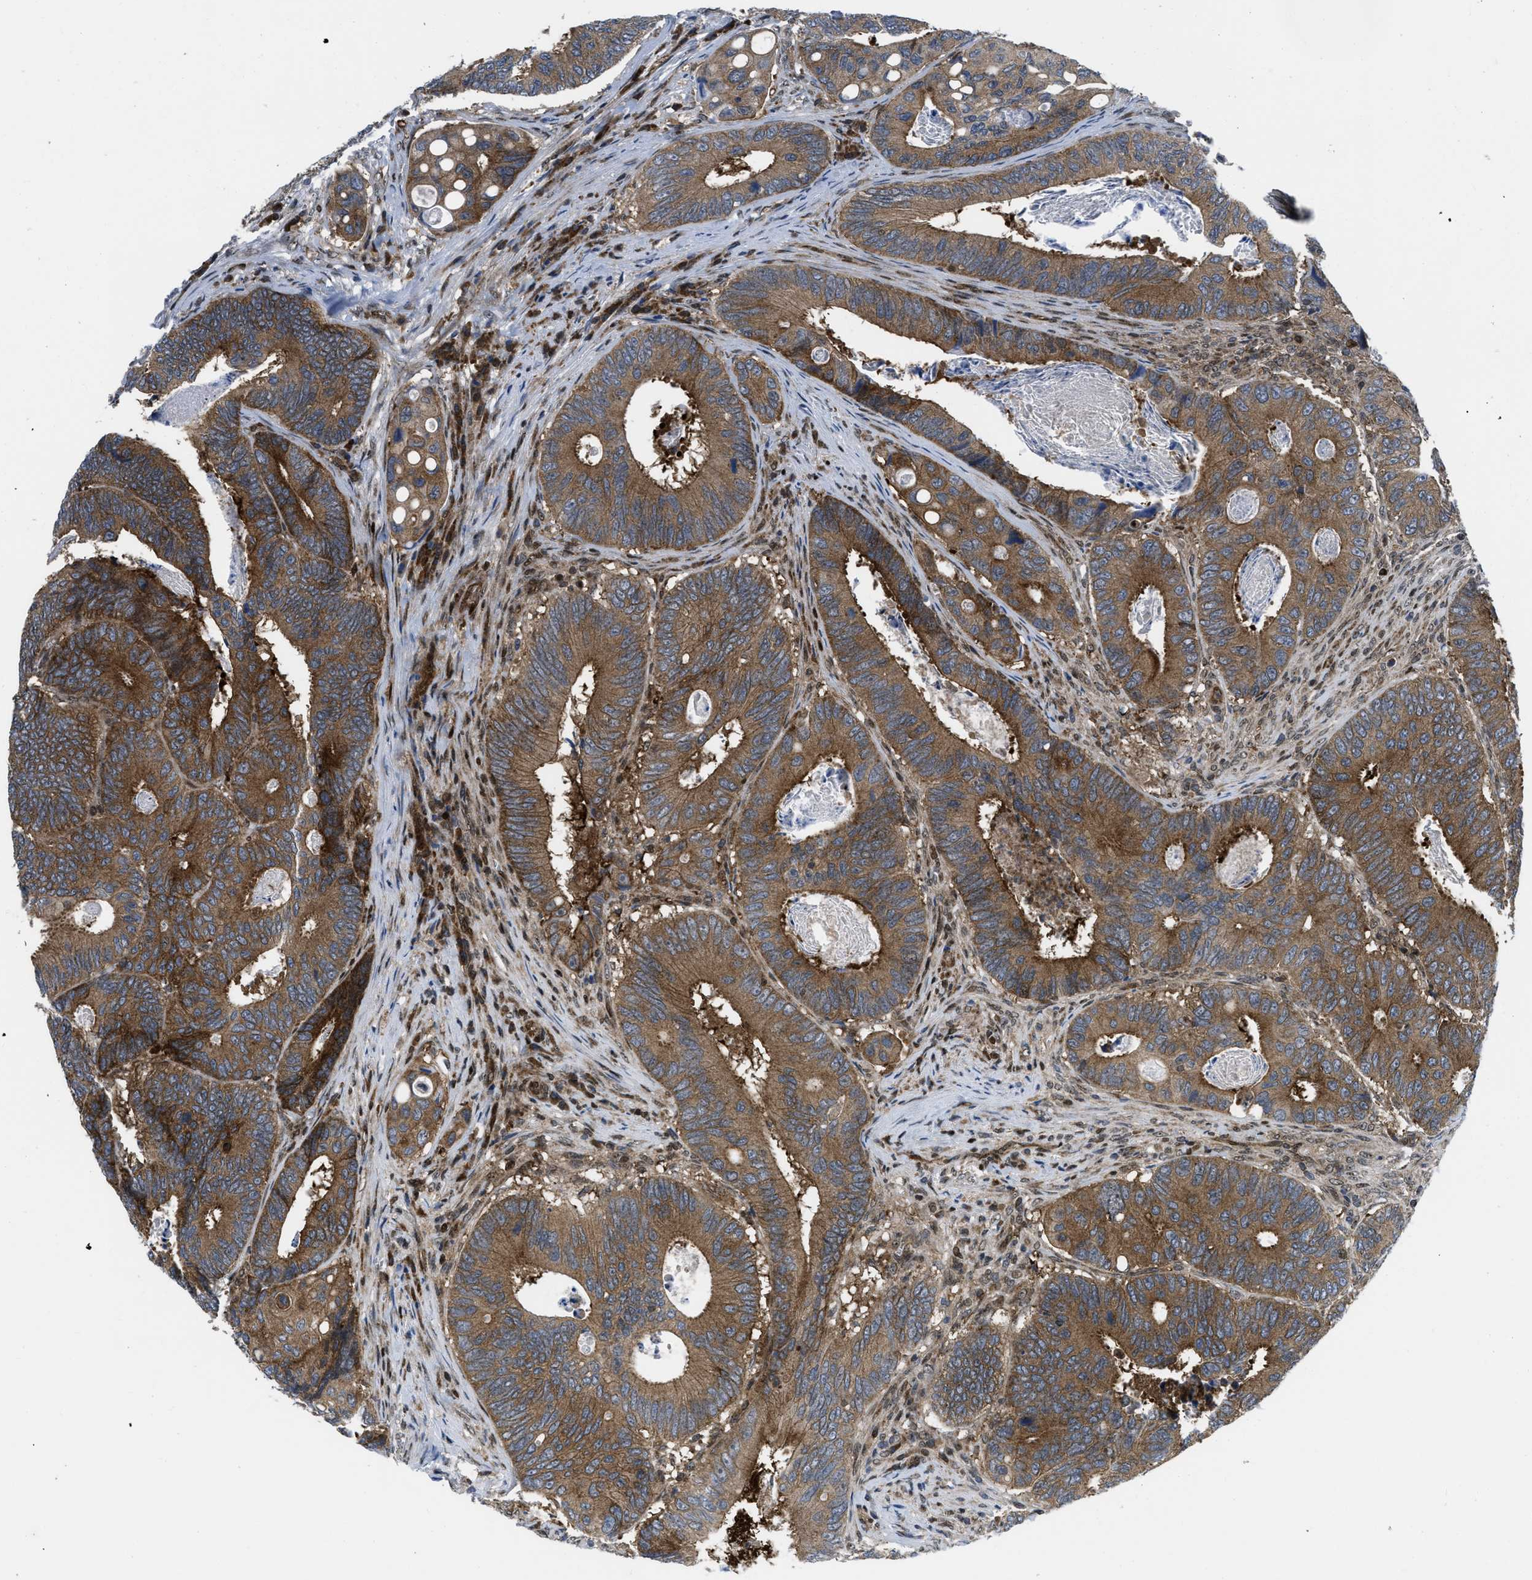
{"staining": {"intensity": "moderate", "quantity": ">75%", "location": "cytoplasmic/membranous"}, "tissue": "colorectal cancer", "cell_type": "Tumor cells", "image_type": "cancer", "snomed": [{"axis": "morphology", "description": "Inflammation, NOS"}, {"axis": "morphology", "description": "Adenocarcinoma, NOS"}, {"axis": "topography", "description": "Colon"}], "caption": "Immunohistochemistry photomicrograph of neoplastic tissue: colorectal cancer (adenocarcinoma) stained using immunohistochemistry shows medium levels of moderate protein expression localized specifically in the cytoplasmic/membranous of tumor cells, appearing as a cytoplasmic/membranous brown color.", "gene": "PPP2CB", "patient": {"sex": "male", "age": 72}}